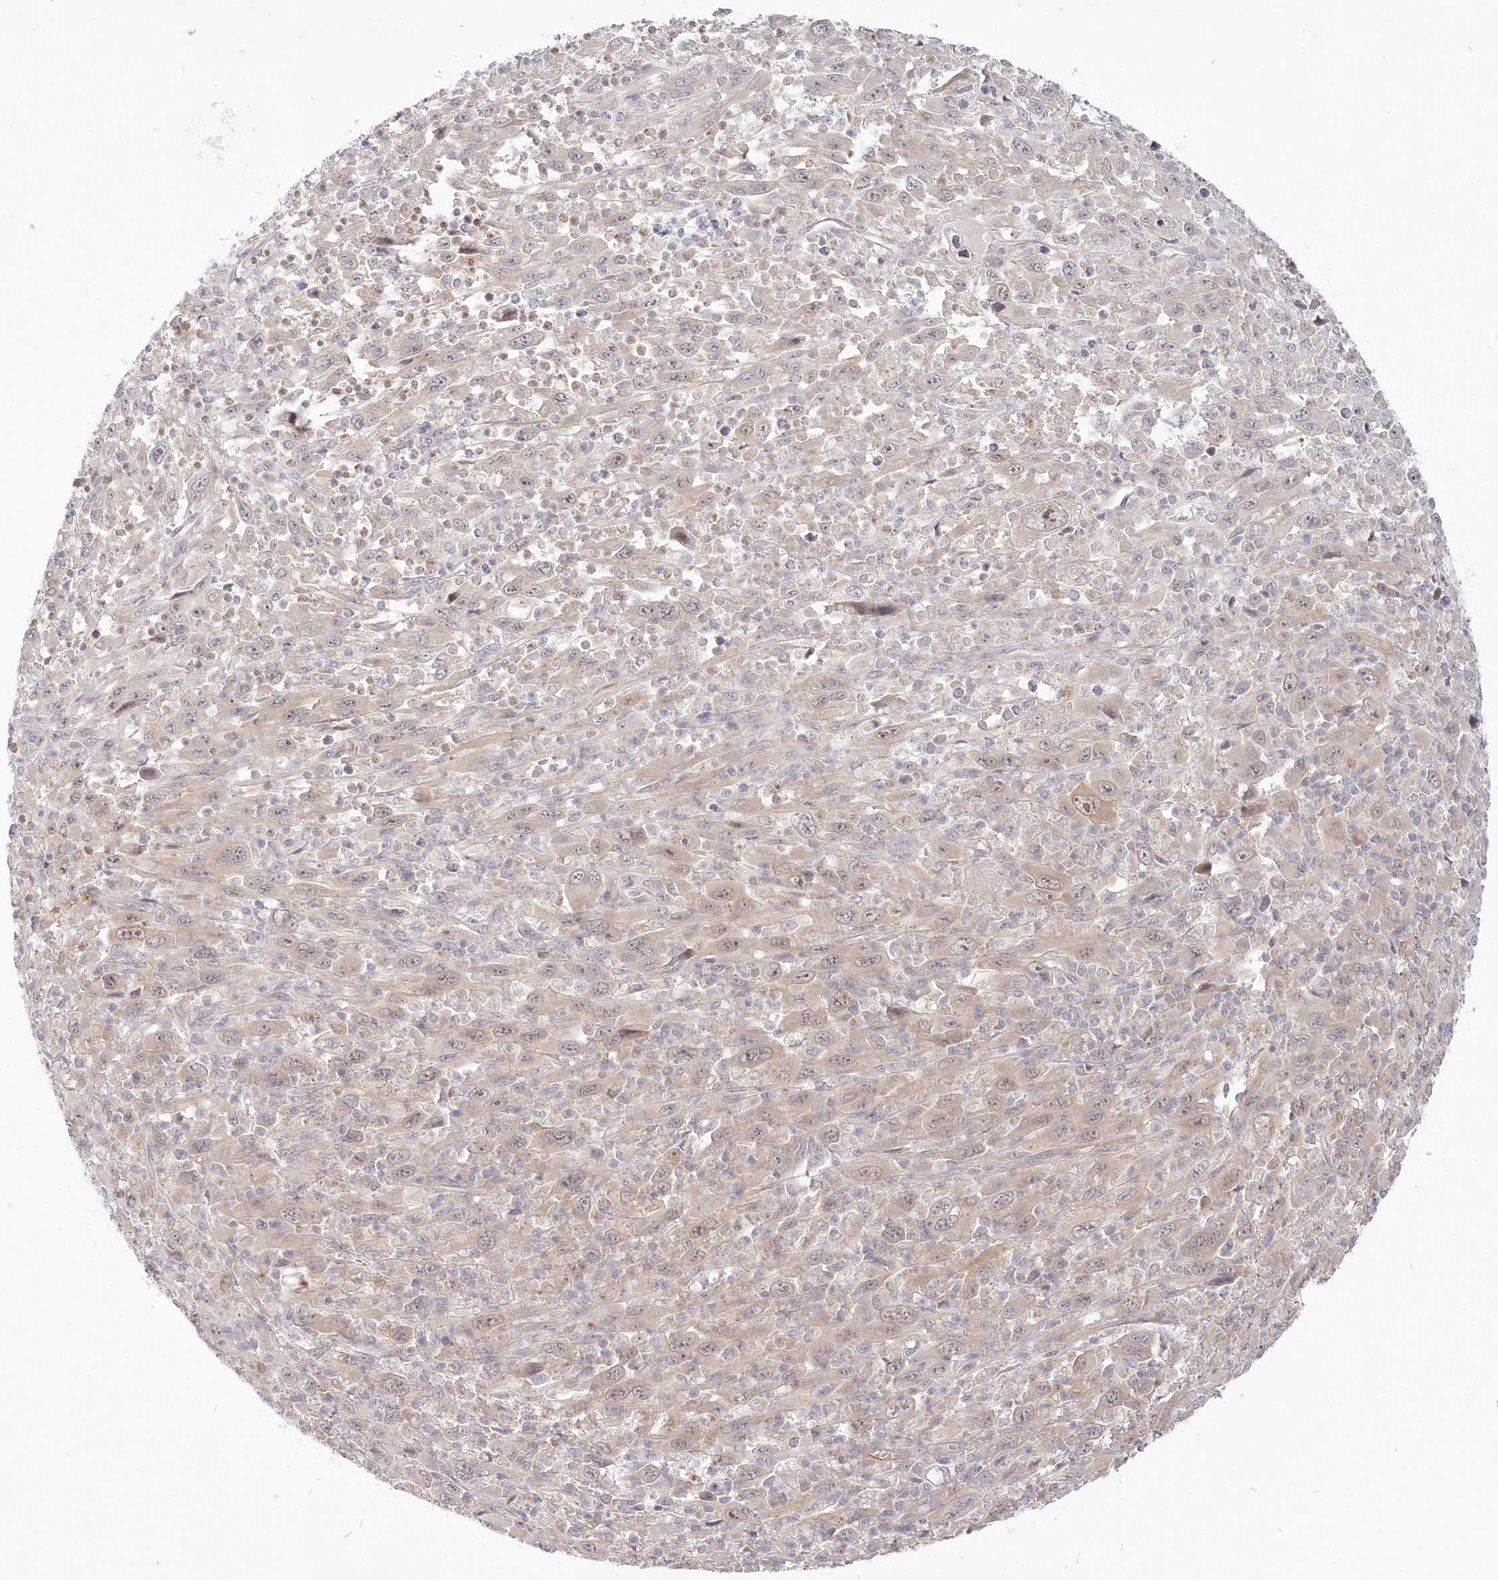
{"staining": {"intensity": "weak", "quantity": "<25%", "location": "nuclear"}, "tissue": "melanoma", "cell_type": "Tumor cells", "image_type": "cancer", "snomed": [{"axis": "morphology", "description": "Malignant melanoma, Metastatic site"}, {"axis": "topography", "description": "Skin"}], "caption": "There is no significant positivity in tumor cells of malignant melanoma (metastatic site).", "gene": "KATNA1", "patient": {"sex": "female", "age": 56}}